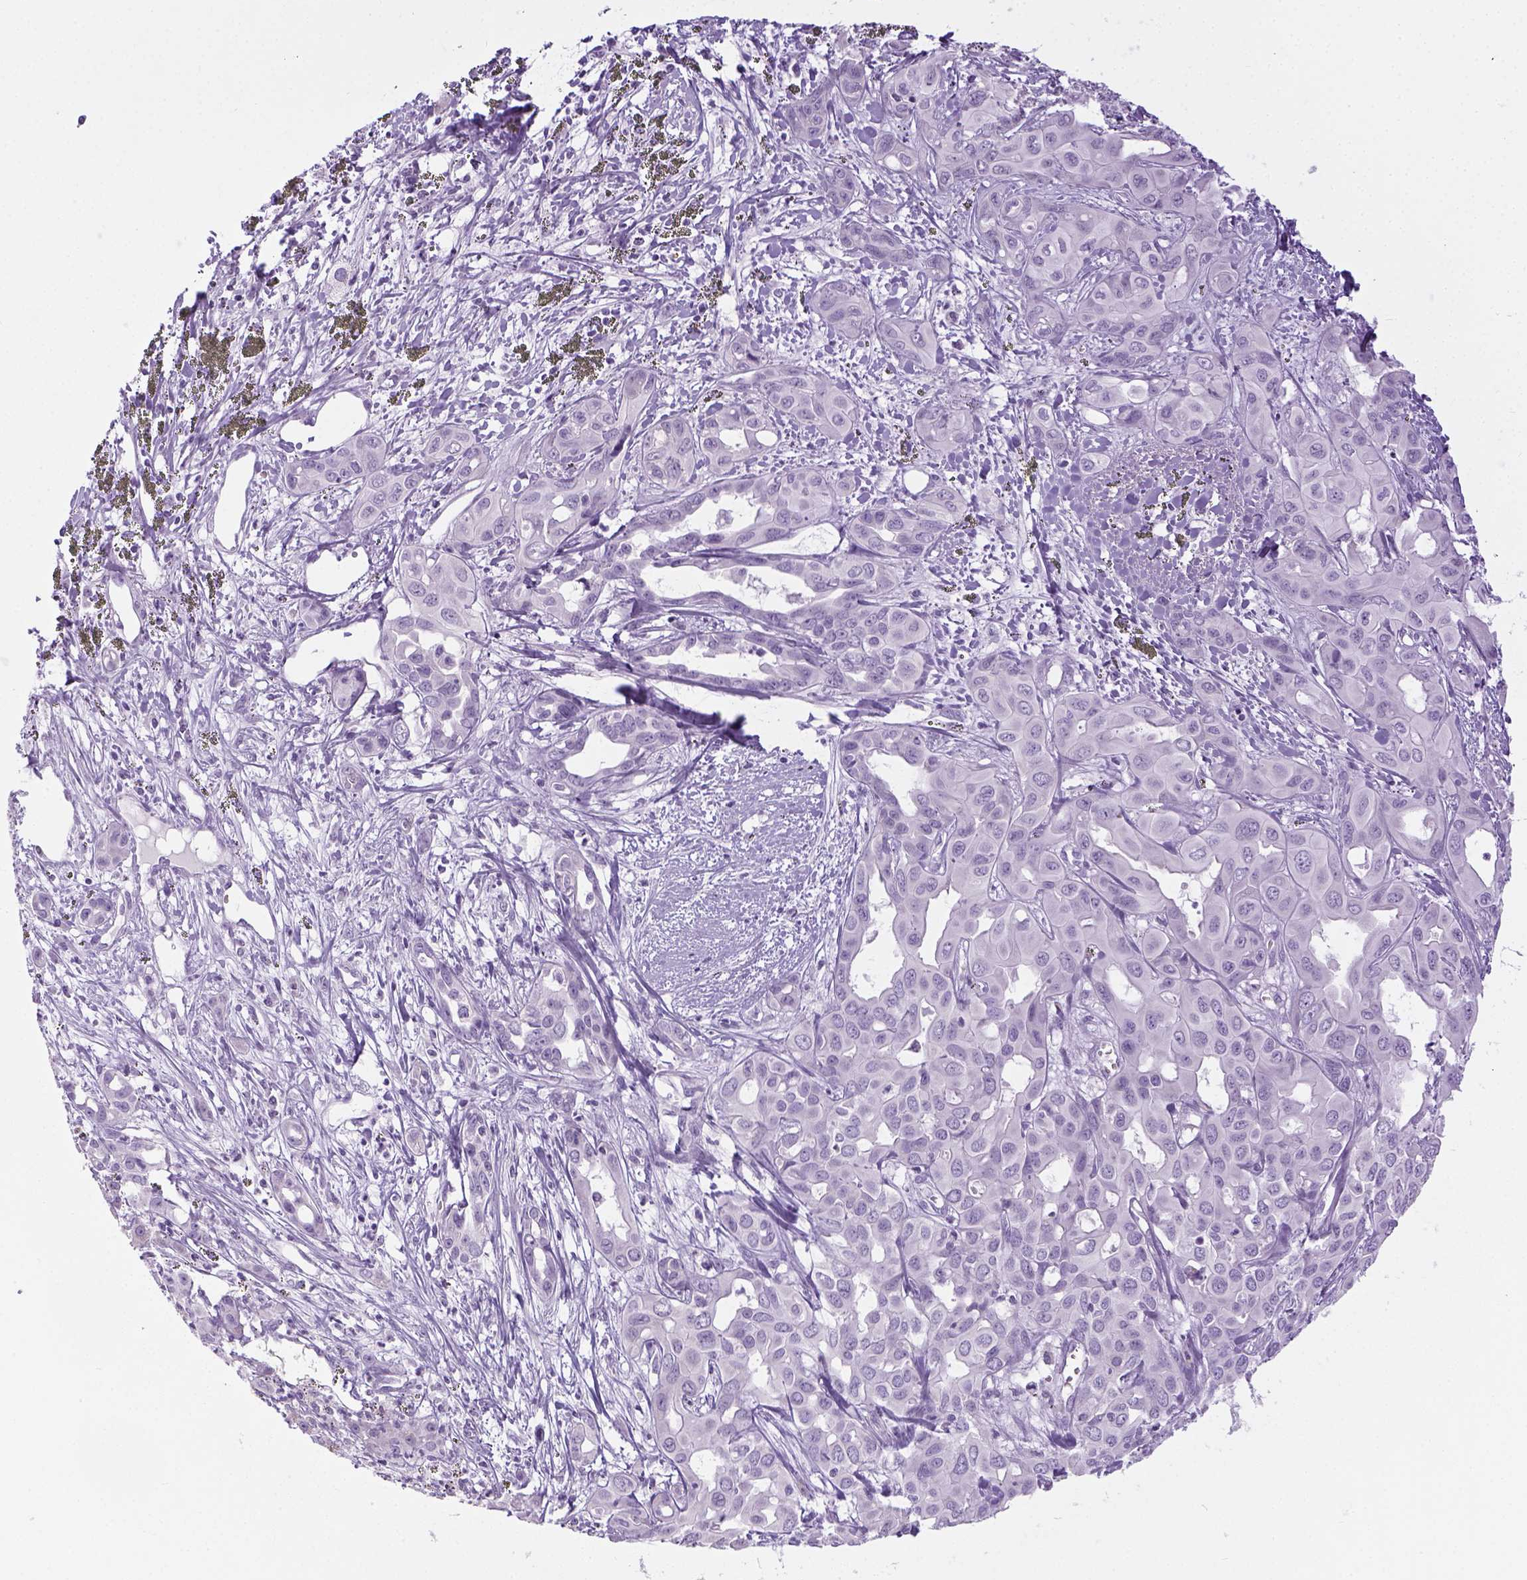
{"staining": {"intensity": "negative", "quantity": "none", "location": "none"}, "tissue": "liver cancer", "cell_type": "Tumor cells", "image_type": "cancer", "snomed": [{"axis": "morphology", "description": "Cholangiocarcinoma"}, {"axis": "topography", "description": "Liver"}], "caption": "Protein analysis of liver cancer (cholangiocarcinoma) displays no significant staining in tumor cells.", "gene": "LGSN", "patient": {"sex": "female", "age": 60}}